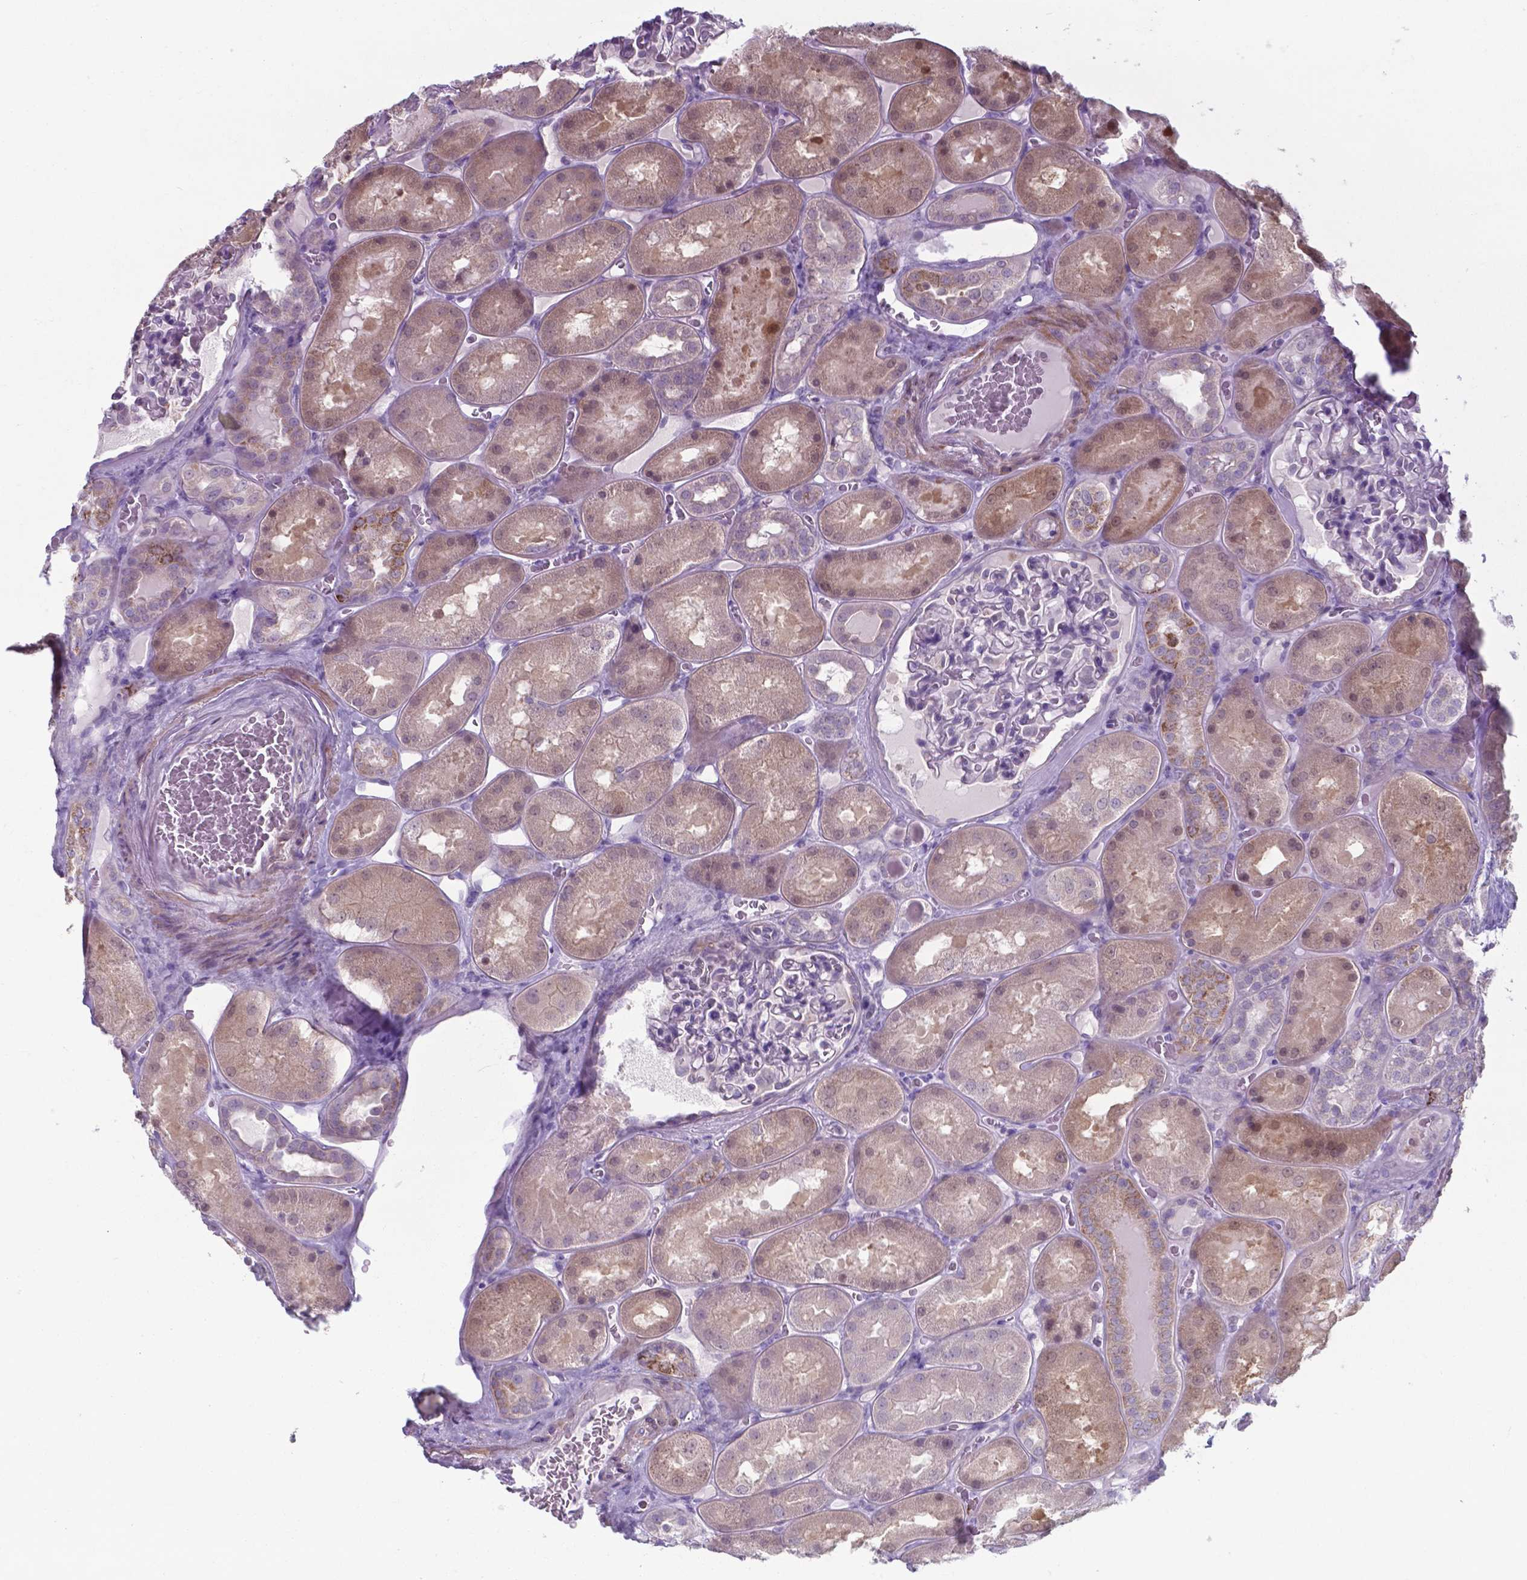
{"staining": {"intensity": "negative", "quantity": "none", "location": "none"}, "tissue": "kidney", "cell_type": "Cells in glomeruli", "image_type": "normal", "snomed": [{"axis": "morphology", "description": "Normal tissue, NOS"}, {"axis": "topography", "description": "Kidney"}], "caption": "High magnification brightfield microscopy of normal kidney stained with DAB (brown) and counterstained with hematoxylin (blue): cells in glomeruli show no significant staining. Nuclei are stained in blue.", "gene": "AP5B1", "patient": {"sex": "male", "age": 73}}